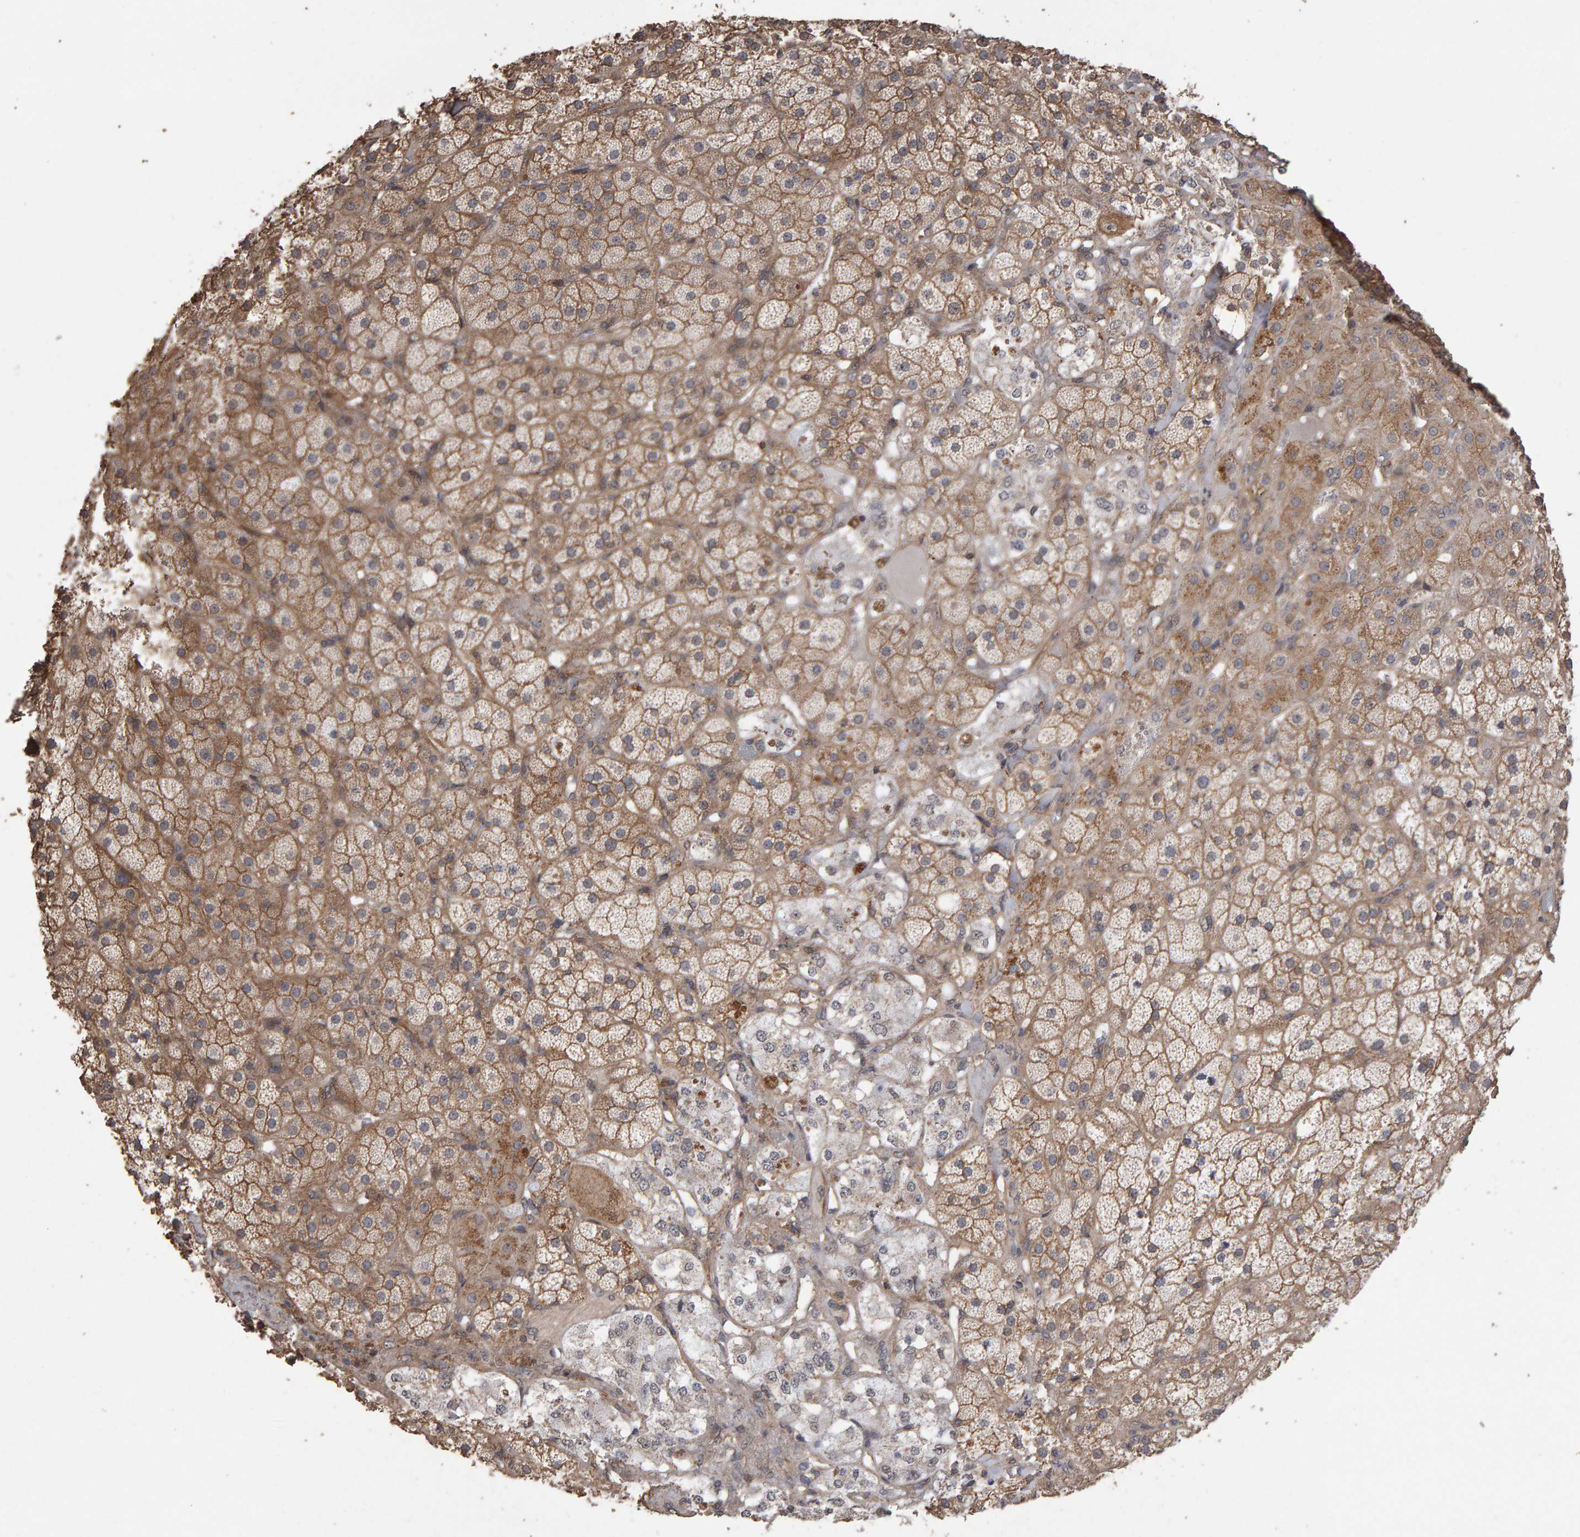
{"staining": {"intensity": "moderate", "quantity": ">75%", "location": "cytoplasmic/membranous"}, "tissue": "adrenal gland", "cell_type": "Glandular cells", "image_type": "normal", "snomed": [{"axis": "morphology", "description": "Normal tissue, NOS"}, {"axis": "topography", "description": "Adrenal gland"}], "caption": "Protein staining reveals moderate cytoplasmic/membranous expression in approximately >75% of glandular cells in benign adrenal gland. Nuclei are stained in blue.", "gene": "SCRIB", "patient": {"sex": "male", "age": 57}}